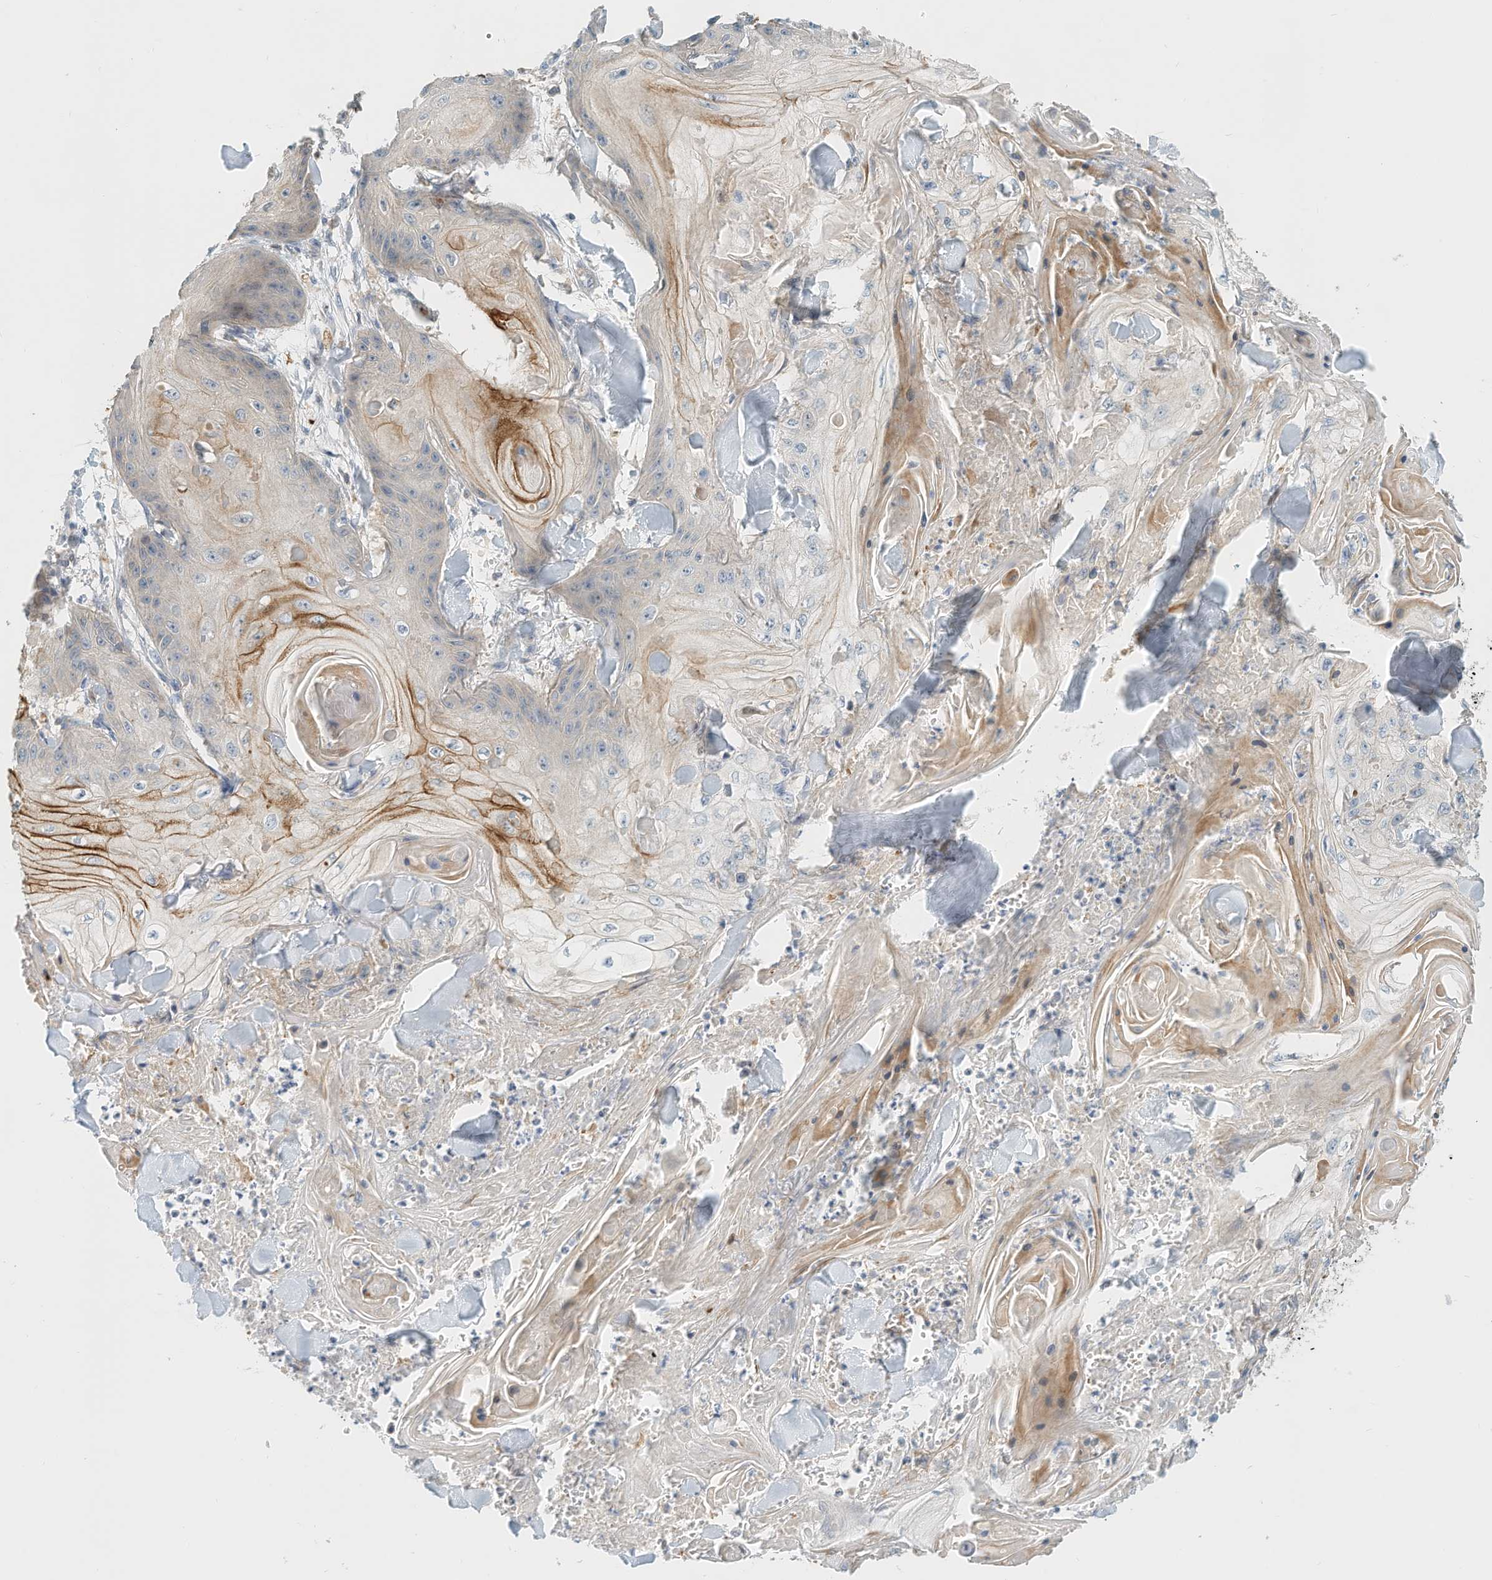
{"staining": {"intensity": "strong", "quantity": "<25%", "location": "cytoplasmic/membranous"}, "tissue": "skin cancer", "cell_type": "Tumor cells", "image_type": "cancer", "snomed": [{"axis": "morphology", "description": "Squamous cell carcinoma, NOS"}, {"axis": "topography", "description": "Skin"}], "caption": "Strong cytoplasmic/membranous protein expression is identified in approximately <25% of tumor cells in skin cancer. The staining was performed using DAB to visualize the protein expression in brown, while the nuclei were stained in blue with hematoxylin (Magnification: 20x).", "gene": "MICAL1", "patient": {"sex": "male", "age": 74}}